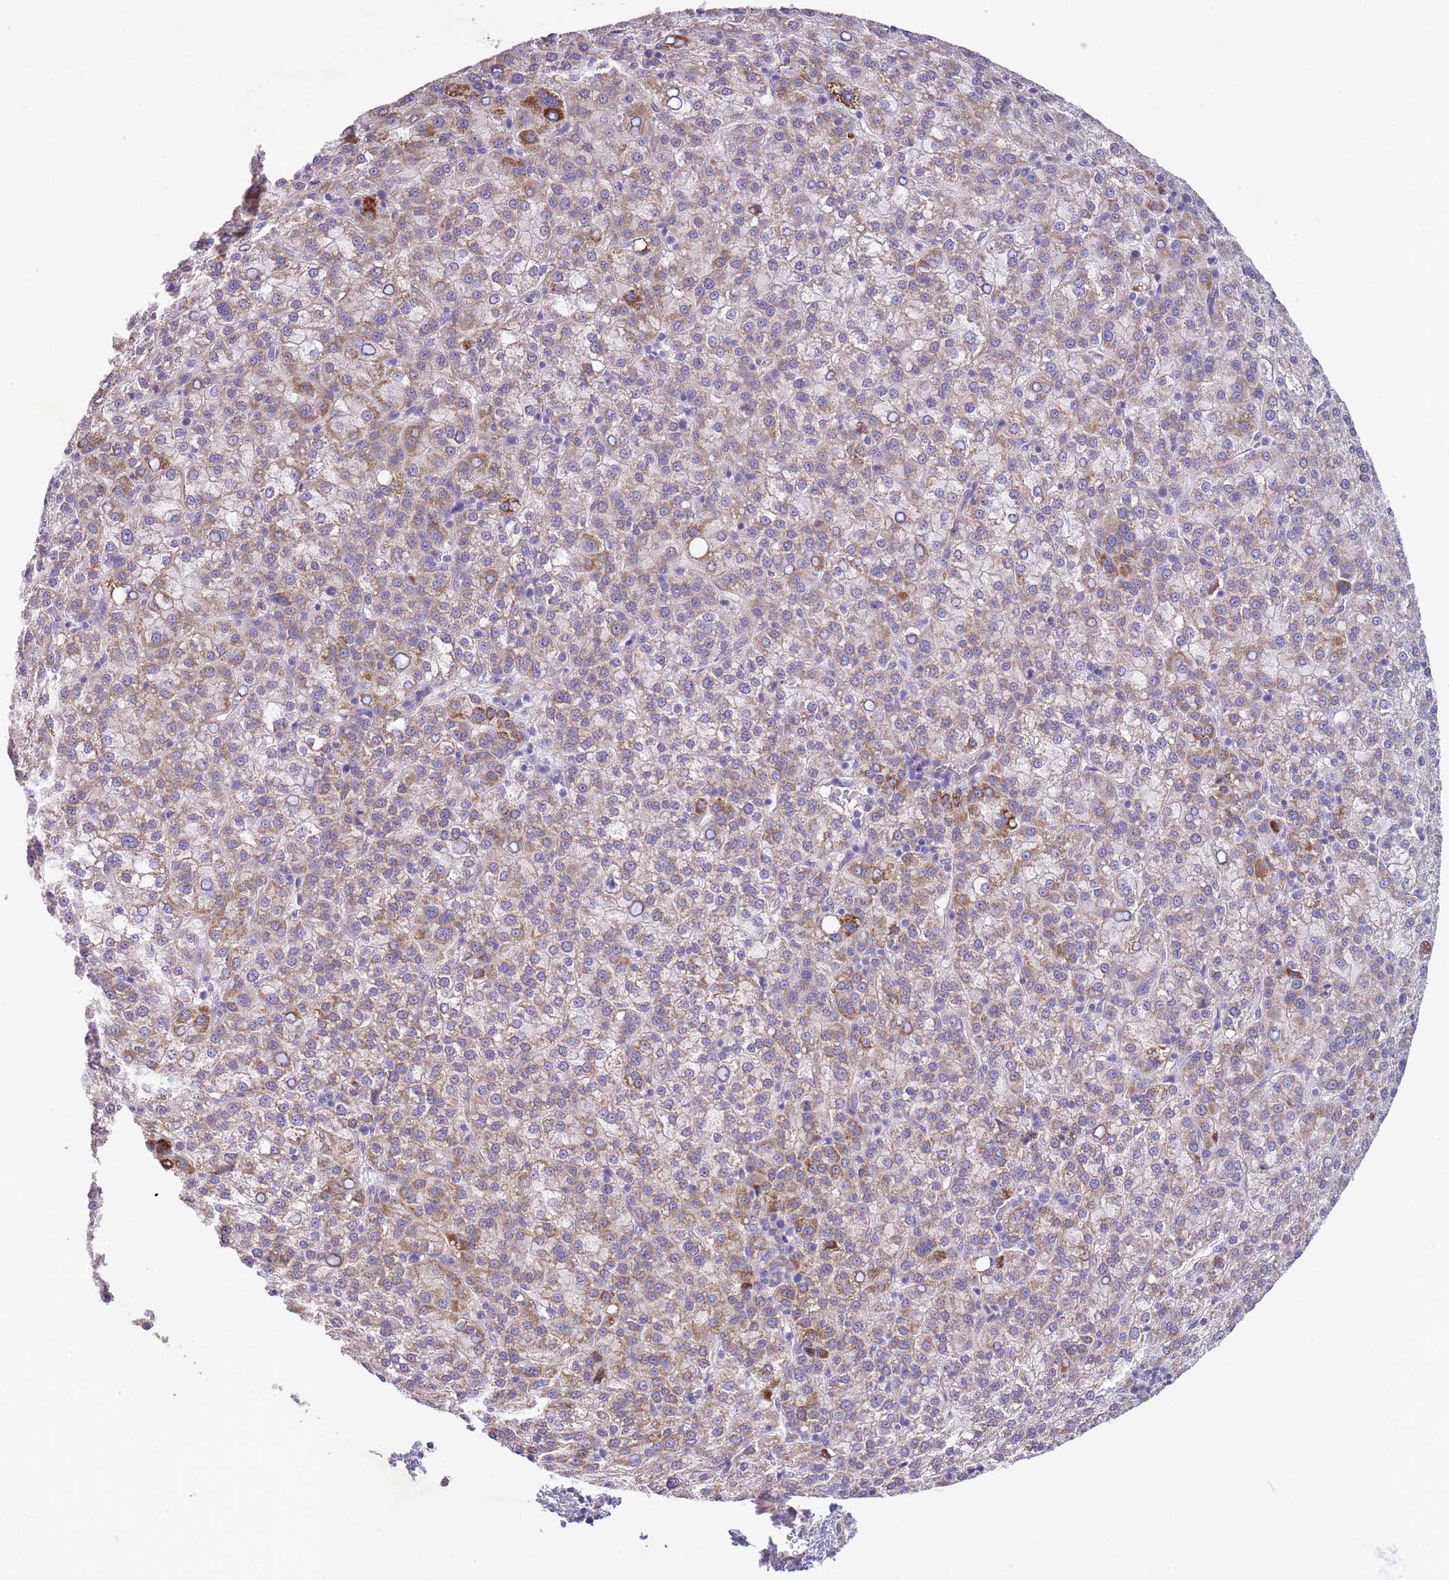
{"staining": {"intensity": "moderate", "quantity": "25%-75%", "location": "cytoplasmic/membranous"}, "tissue": "liver cancer", "cell_type": "Tumor cells", "image_type": "cancer", "snomed": [{"axis": "morphology", "description": "Carcinoma, Hepatocellular, NOS"}, {"axis": "topography", "description": "Liver"}], "caption": "The histopathology image reveals a brown stain indicating the presence of a protein in the cytoplasmic/membranous of tumor cells in liver cancer (hepatocellular carcinoma). The staining was performed using DAB (3,3'-diaminobenzidine), with brown indicating positive protein expression. Nuclei are stained blue with hematoxylin.", "gene": "ZNF658", "patient": {"sex": "female", "age": 58}}